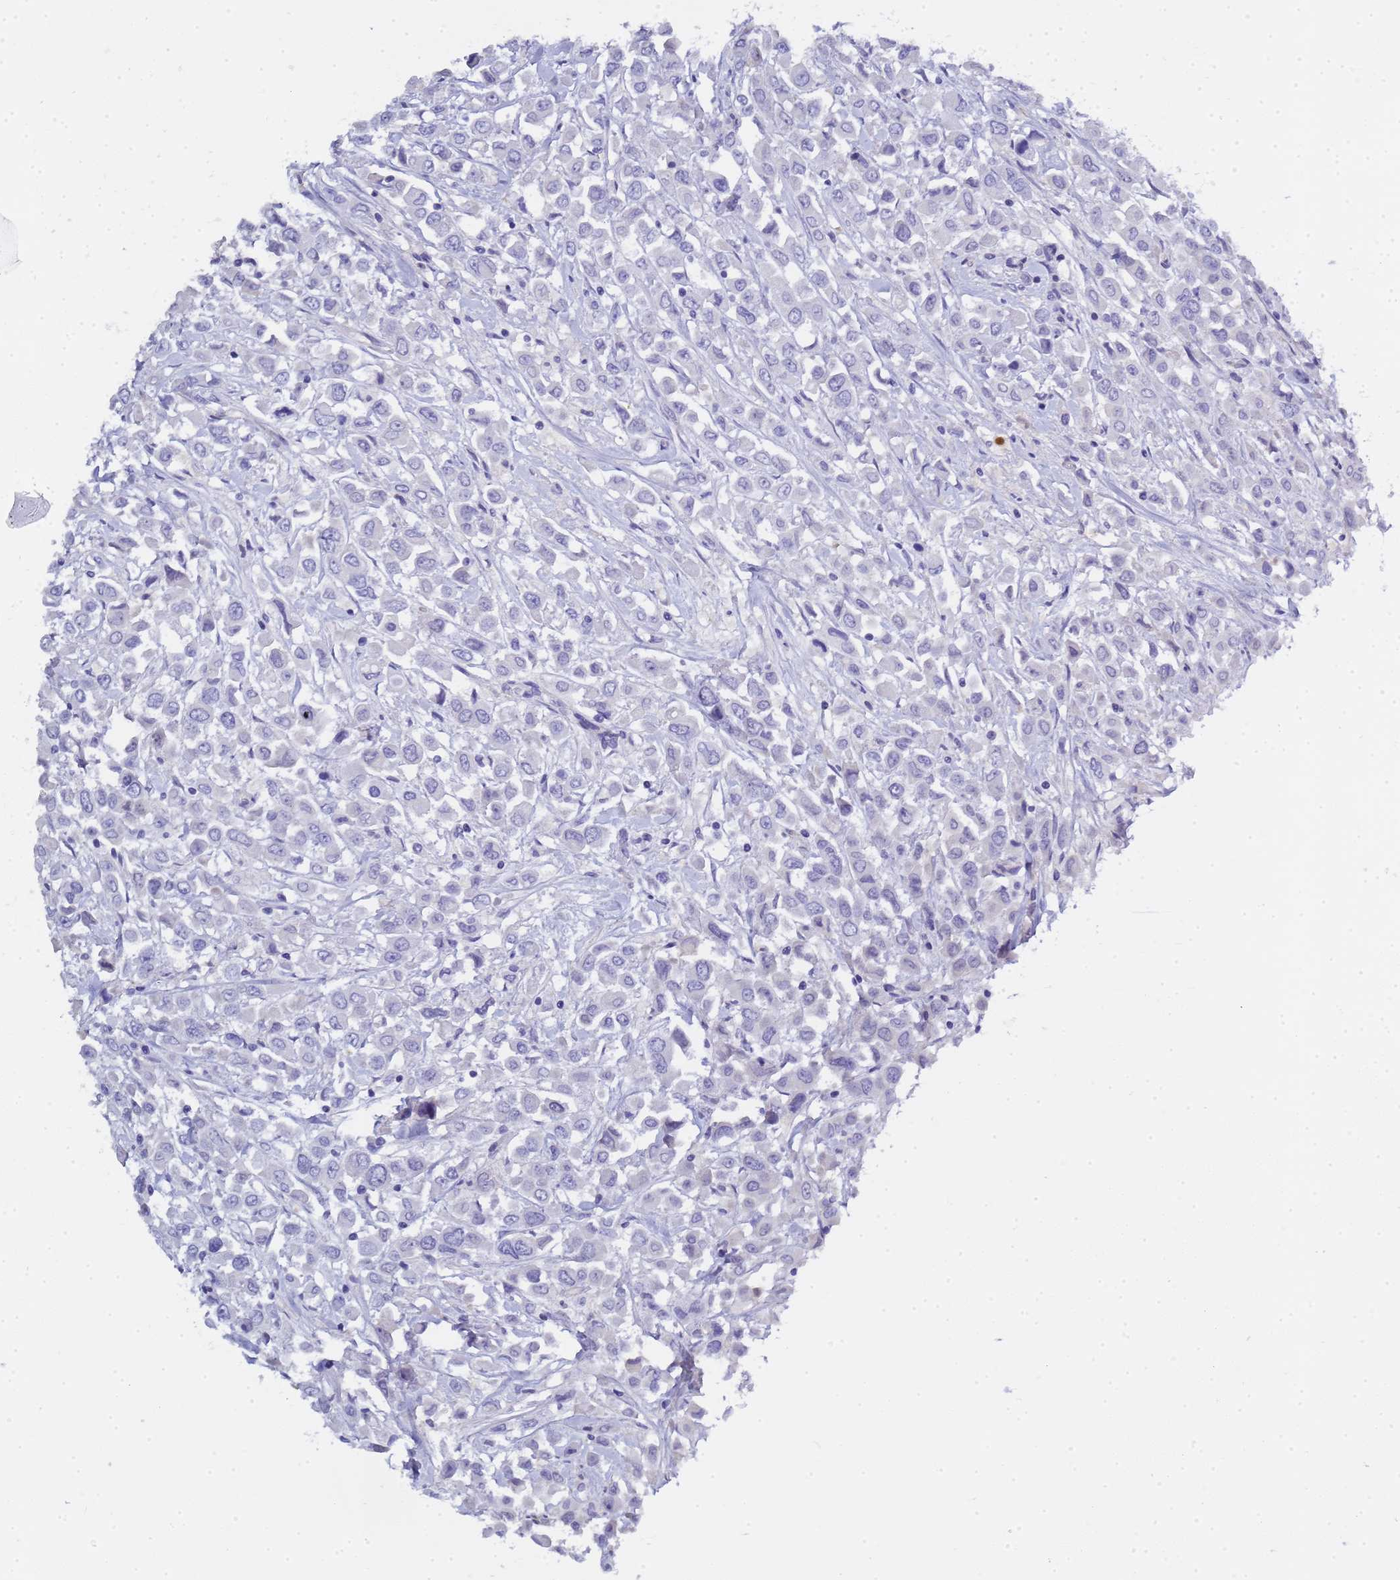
{"staining": {"intensity": "negative", "quantity": "none", "location": "none"}, "tissue": "breast cancer", "cell_type": "Tumor cells", "image_type": "cancer", "snomed": [{"axis": "morphology", "description": "Duct carcinoma"}, {"axis": "topography", "description": "Breast"}], "caption": "Breast intraductal carcinoma was stained to show a protein in brown. There is no significant positivity in tumor cells. (Brightfield microscopy of DAB IHC at high magnification).", "gene": "CTRC", "patient": {"sex": "female", "age": 61}}